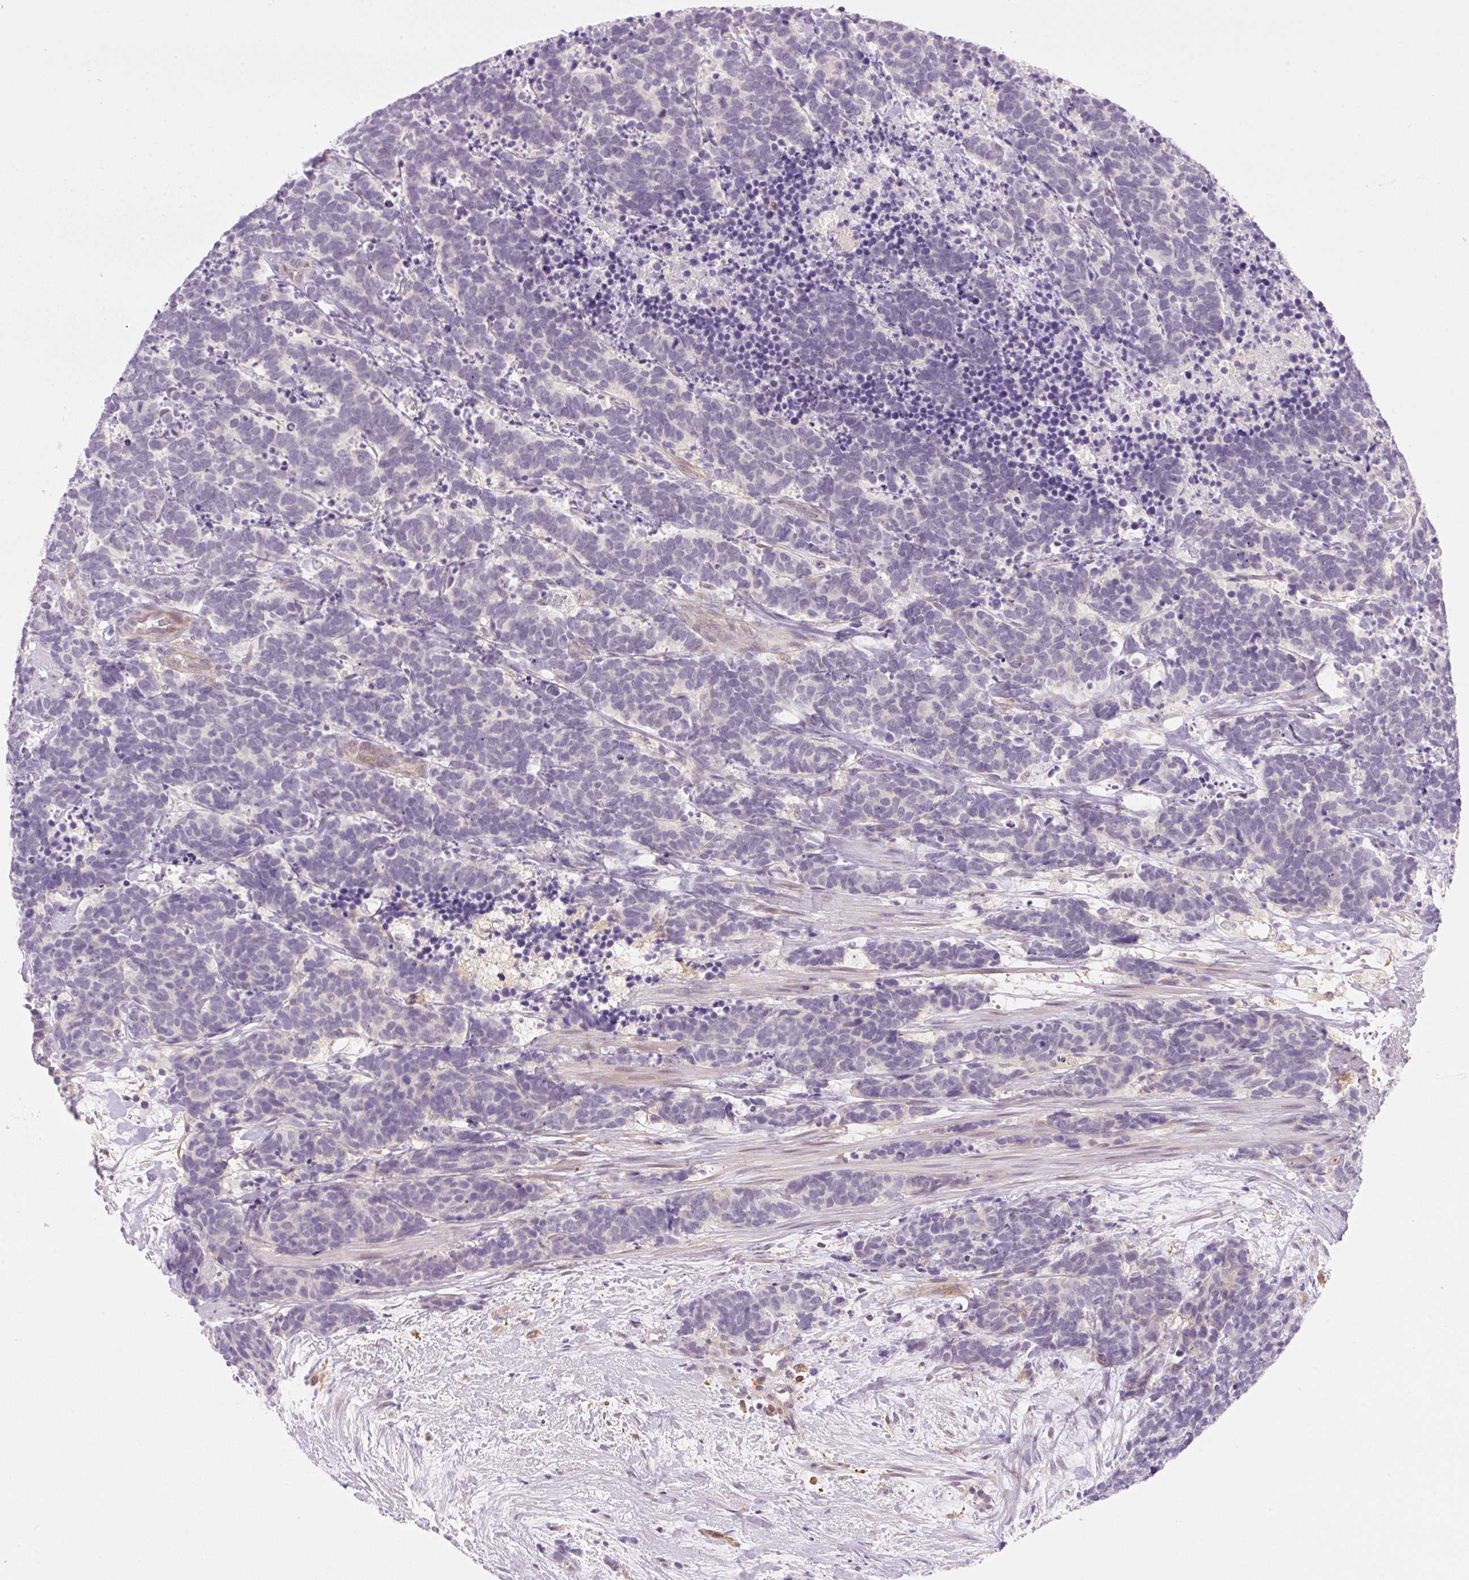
{"staining": {"intensity": "negative", "quantity": "none", "location": "none"}, "tissue": "carcinoid", "cell_type": "Tumor cells", "image_type": "cancer", "snomed": [{"axis": "morphology", "description": "Carcinoma, NOS"}, {"axis": "morphology", "description": "Carcinoid, malignant, NOS"}, {"axis": "topography", "description": "Prostate"}], "caption": "There is no significant expression in tumor cells of carcinoid.", "gene": "OMA1", "patient": {"sex": "male", "age": 57}}